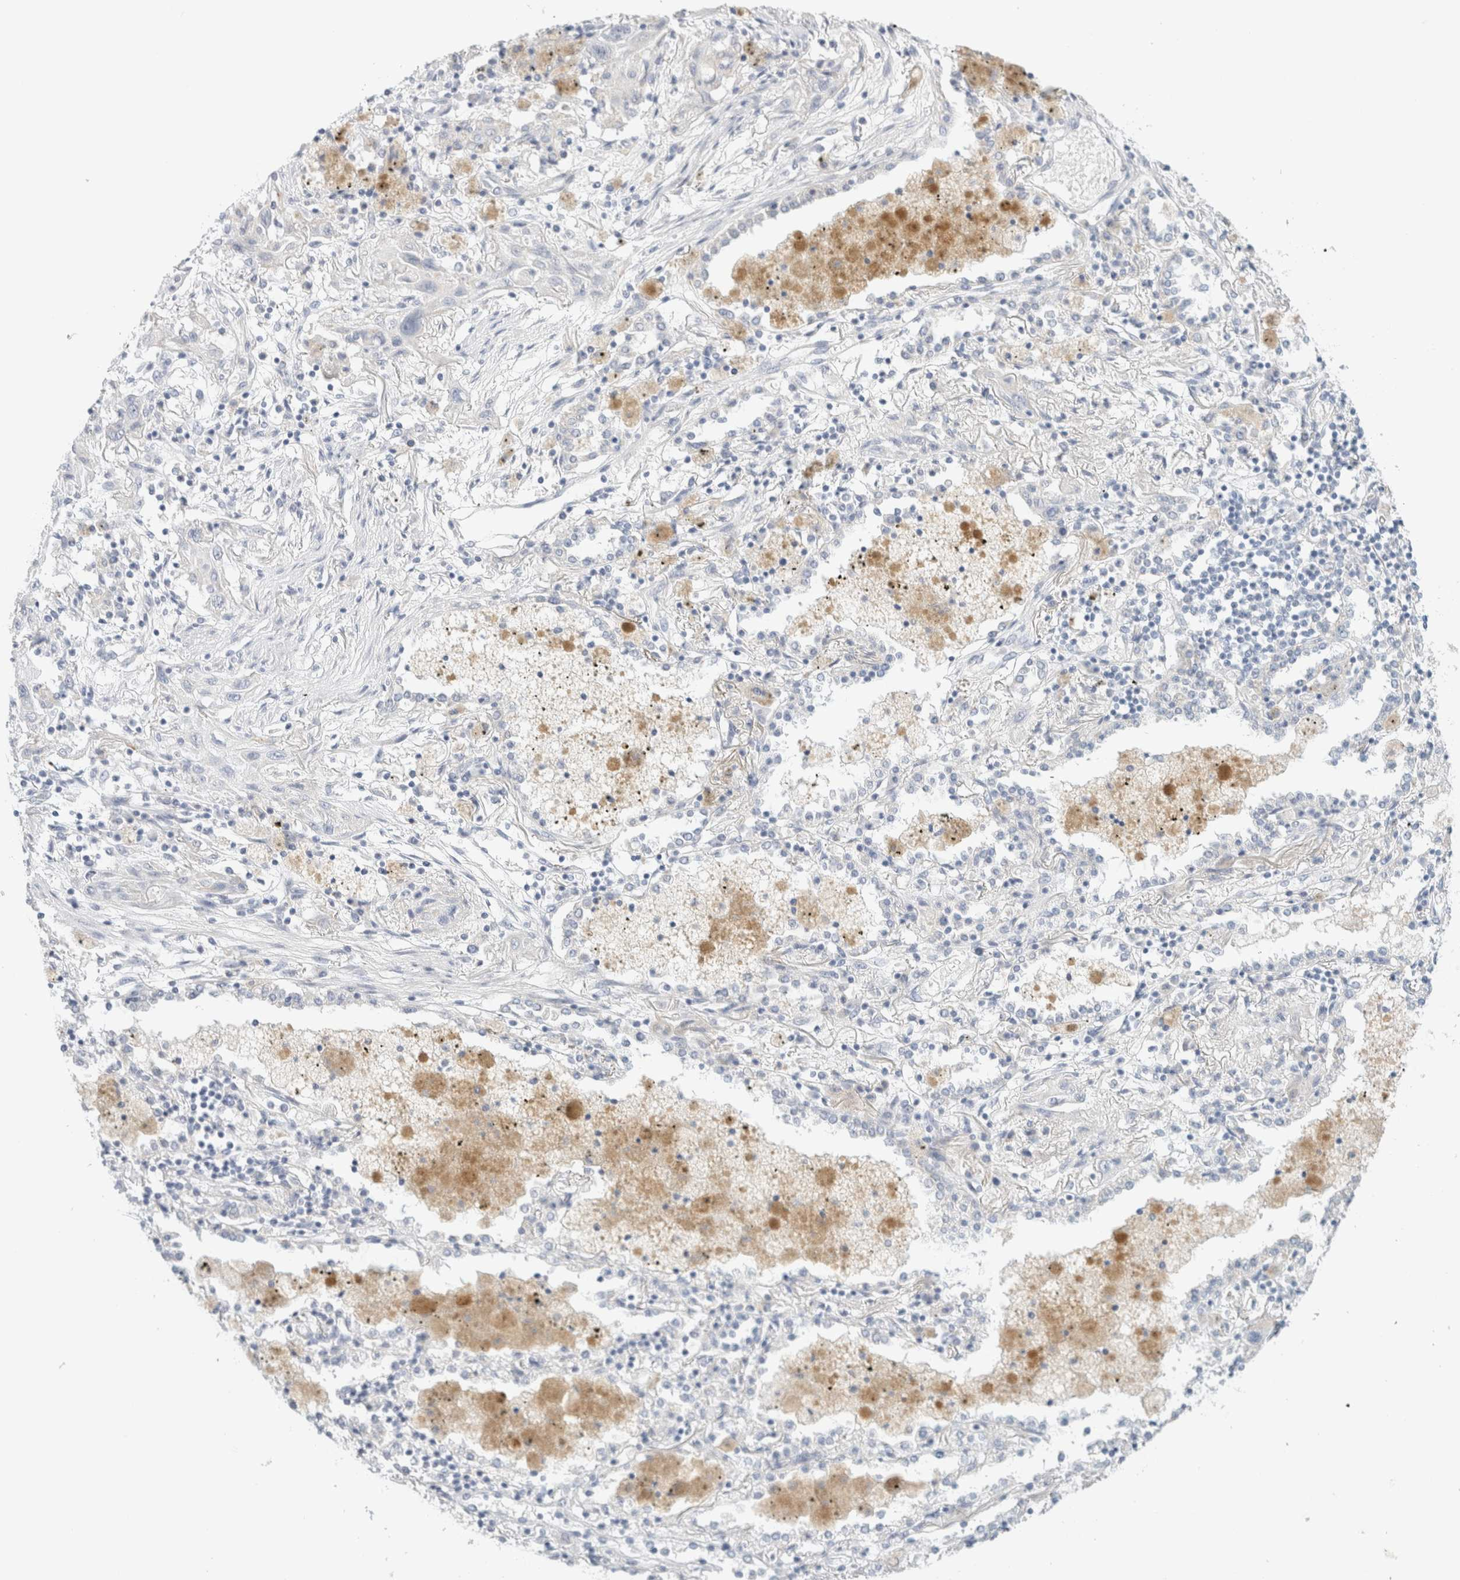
{"staining": {"intensity": "negative", "quantity": "none", "location": "none"}, "tissue": "lung cancer", "cell_type": "Tumor cells", "image_type": "cancer", "snomed": [{"axis": "morphology", "description": "Squamous cell carcinoma, NOS"}, {"axis": "topography", "description": "Lung"}], "caption": "A photomicrograph of squamous cell carcinoma (lung) stained for a protein shows no brown staining in tumor cells.", "gene": "HEXD", "patient": {"sex": "female", "age": 47}}